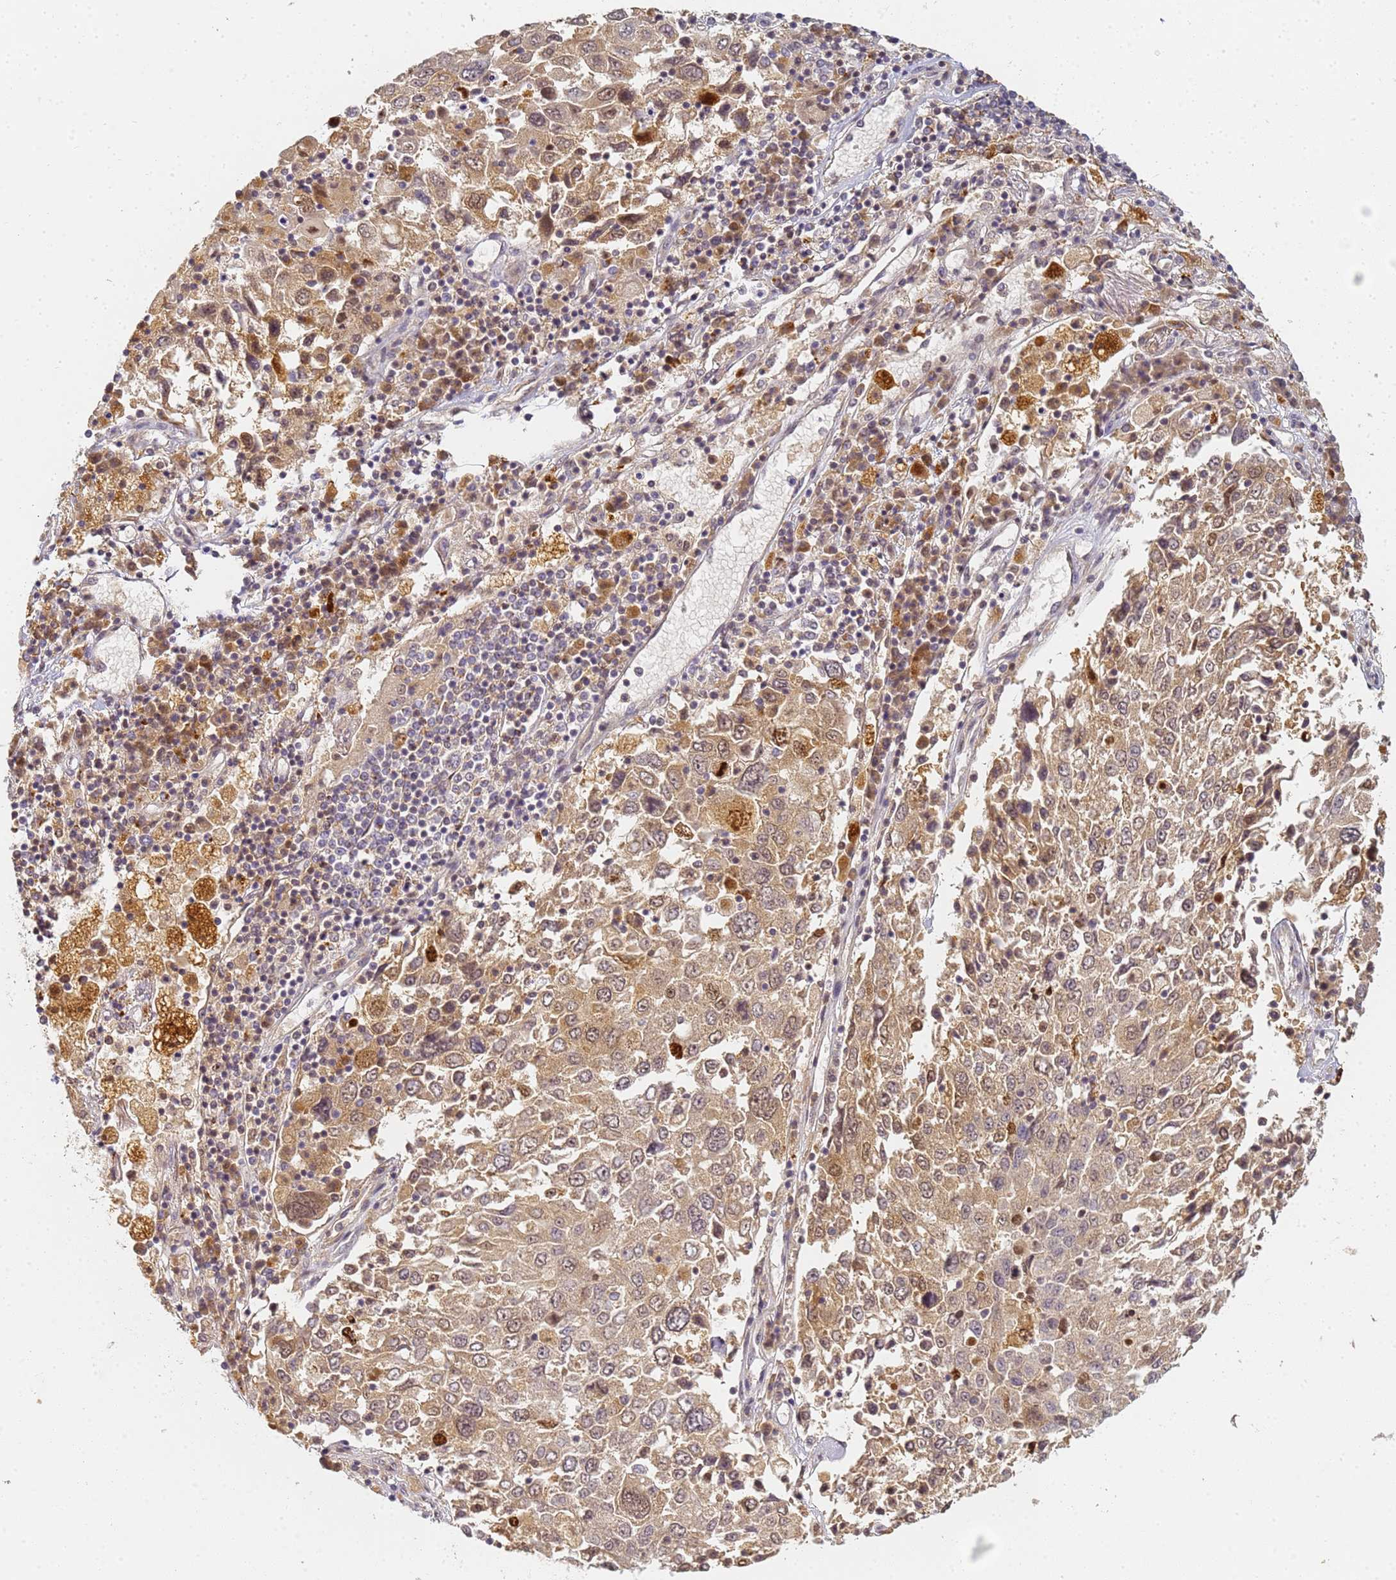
{"staining": {"intensity": "moderate", "quantity": ">75%", "location": "cytoplasmic/membranous,nuclear"}, "tissue": "lung cancer", "cell_type": "Tumor cells", "image_type": "cancer", "snomed": [{"axis": "morphology", "description": "Squamous cell carcinoma, NOS"}, {"axis": "topography", "description": "Lung"}], "caption": "Immunohistochemistry (IHC) image of human lung squamous cell carcinoma stained for a protein (brown), which exhibits medium levels of moderate cytoplasmic/membranous and nuclear staining in about >75% of tumor cells.", "gene": "HMCES", "patient": {"sex": "male", "age": 65}}